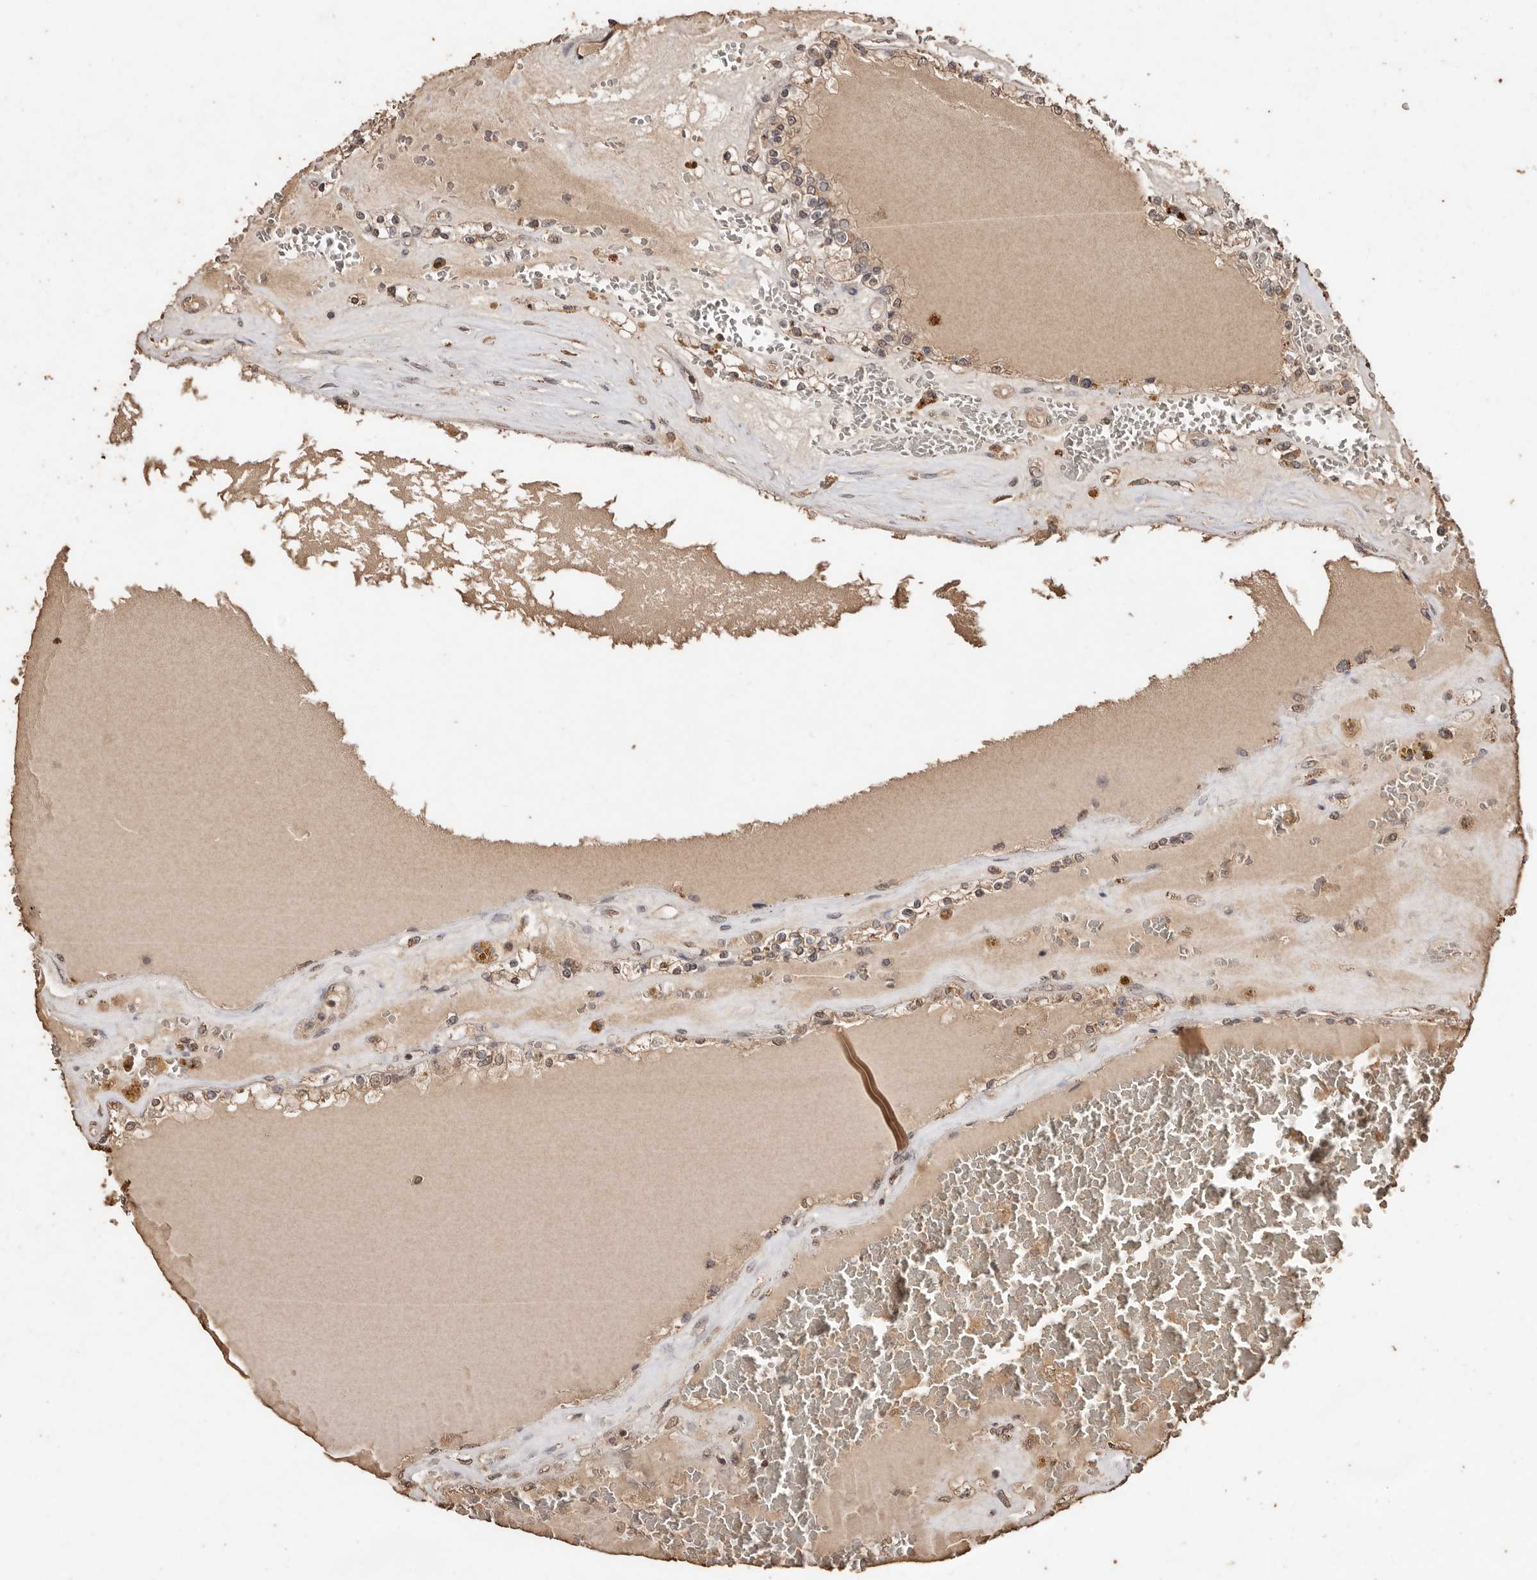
{"staining": {"intensity": "weak", "quantity": ">75%", "location": "cytoplasmic/membranous"}, "tissue": "renal cancer", "cell_type": "Tumor cells", "image_type": "cancer", "snomed": [{"axis": "morphology", "description": "Adenocarcinoma, NOS"}, {"axis": "topography", "description": "Kidney"}], "caption": "Renal cancer stained with DAB (3,3'-diaminobenzidine) immunohistochemistry reveals low levels of weak cytoplasmic/membranous expression in about >75% of tumor cells. Nuclei are stained in blue.", "gene": "PKDCC", "patient": {"sex": "female", "age": 56}}